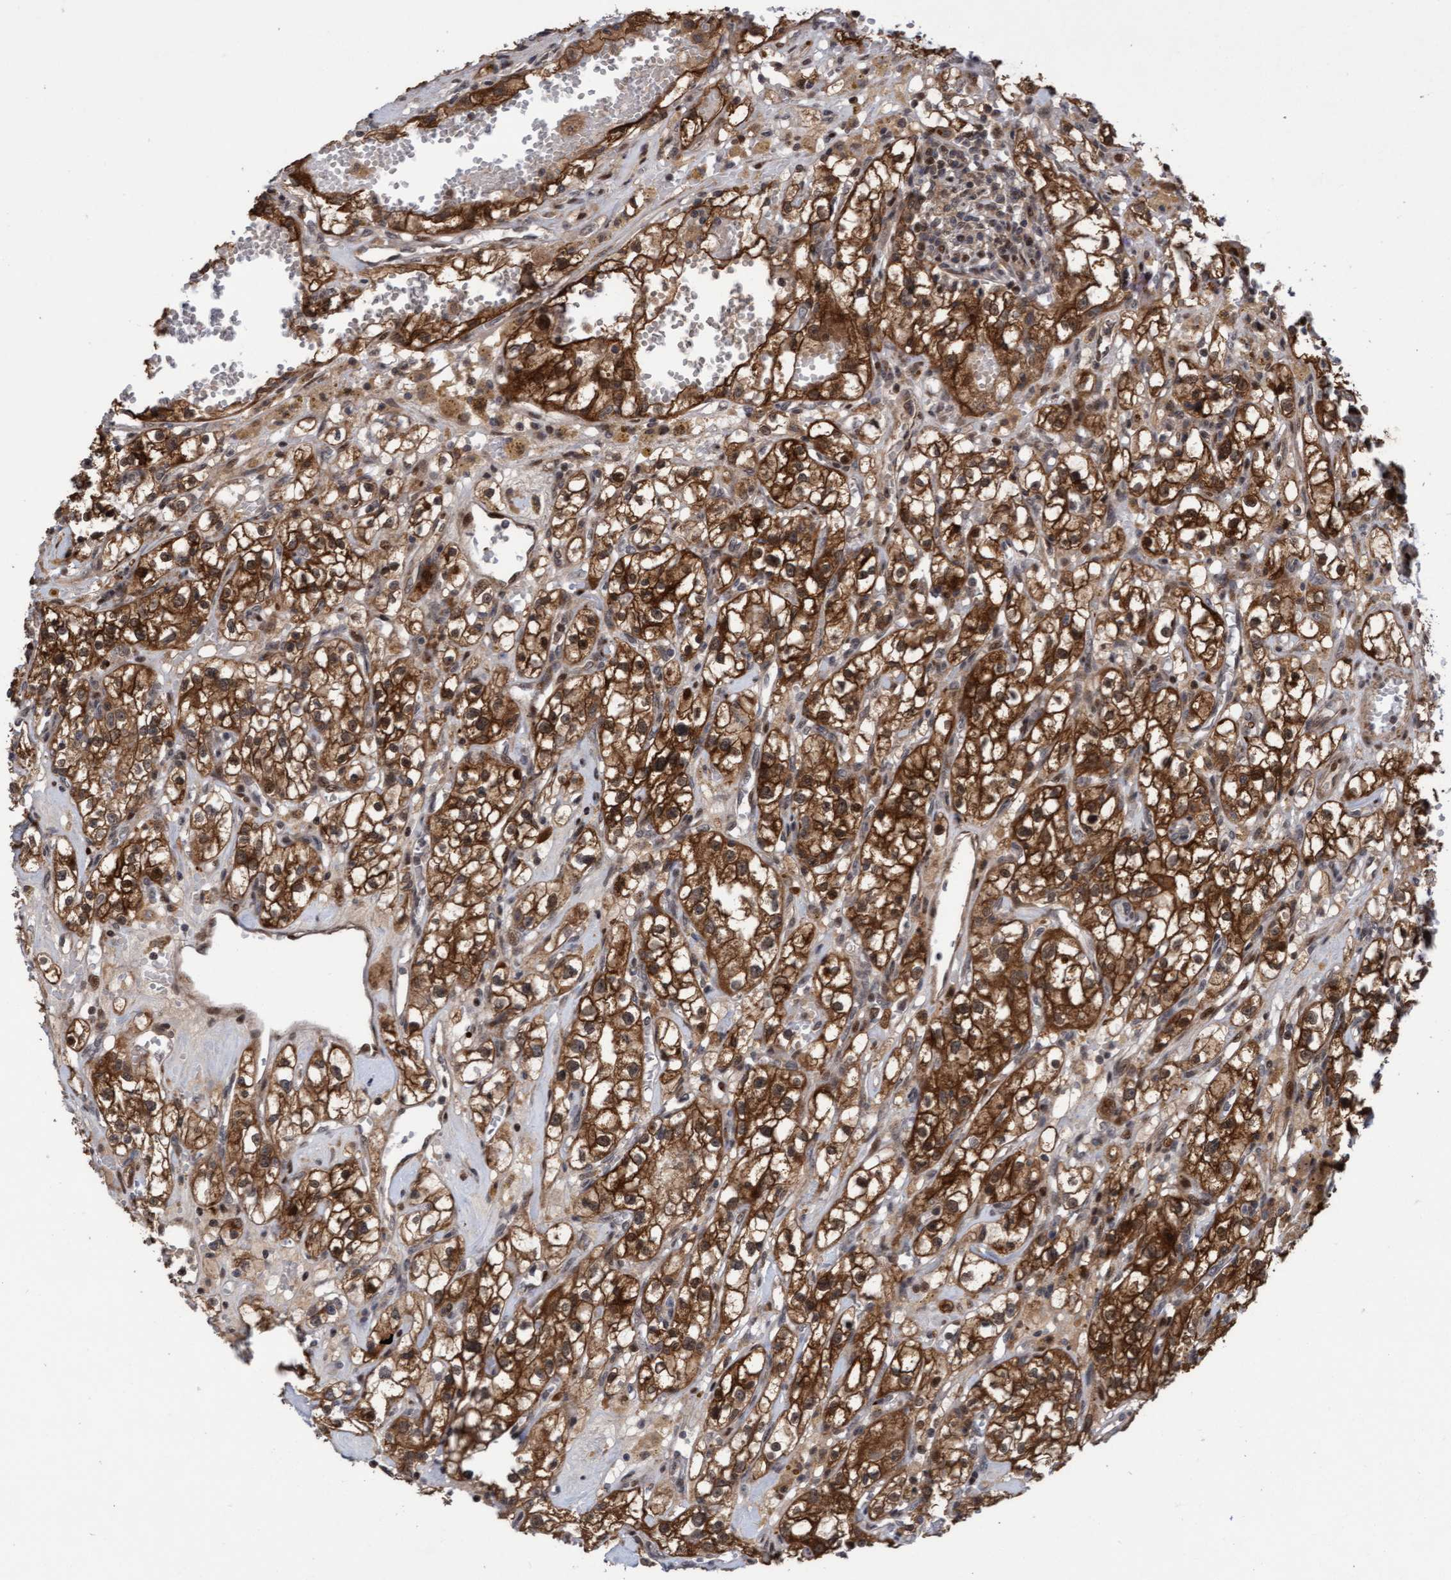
{"staining": {"intensity": "strong", "quantity": ">75%", "location": "cytoplasmic/membranous"}, "tissue": "renal cancer", "cell_type": "Tumor cells", "image_type": "cancer", "snomed": [{"axis": "morphology", "description": "Adenocarcinoma, NOS"}, {"axis": "topography", "description": "Kidney"}], "caption": "Immunohistochemical staining of renal cancer (adenocarcinoma) displays high levels of strong cytoplasmic/membranous positivity in about >75% of tumor cells. Nuclei are stained in blue.", "gene": "ITFG1", "patient": {"sex": "male", "age": 56}}